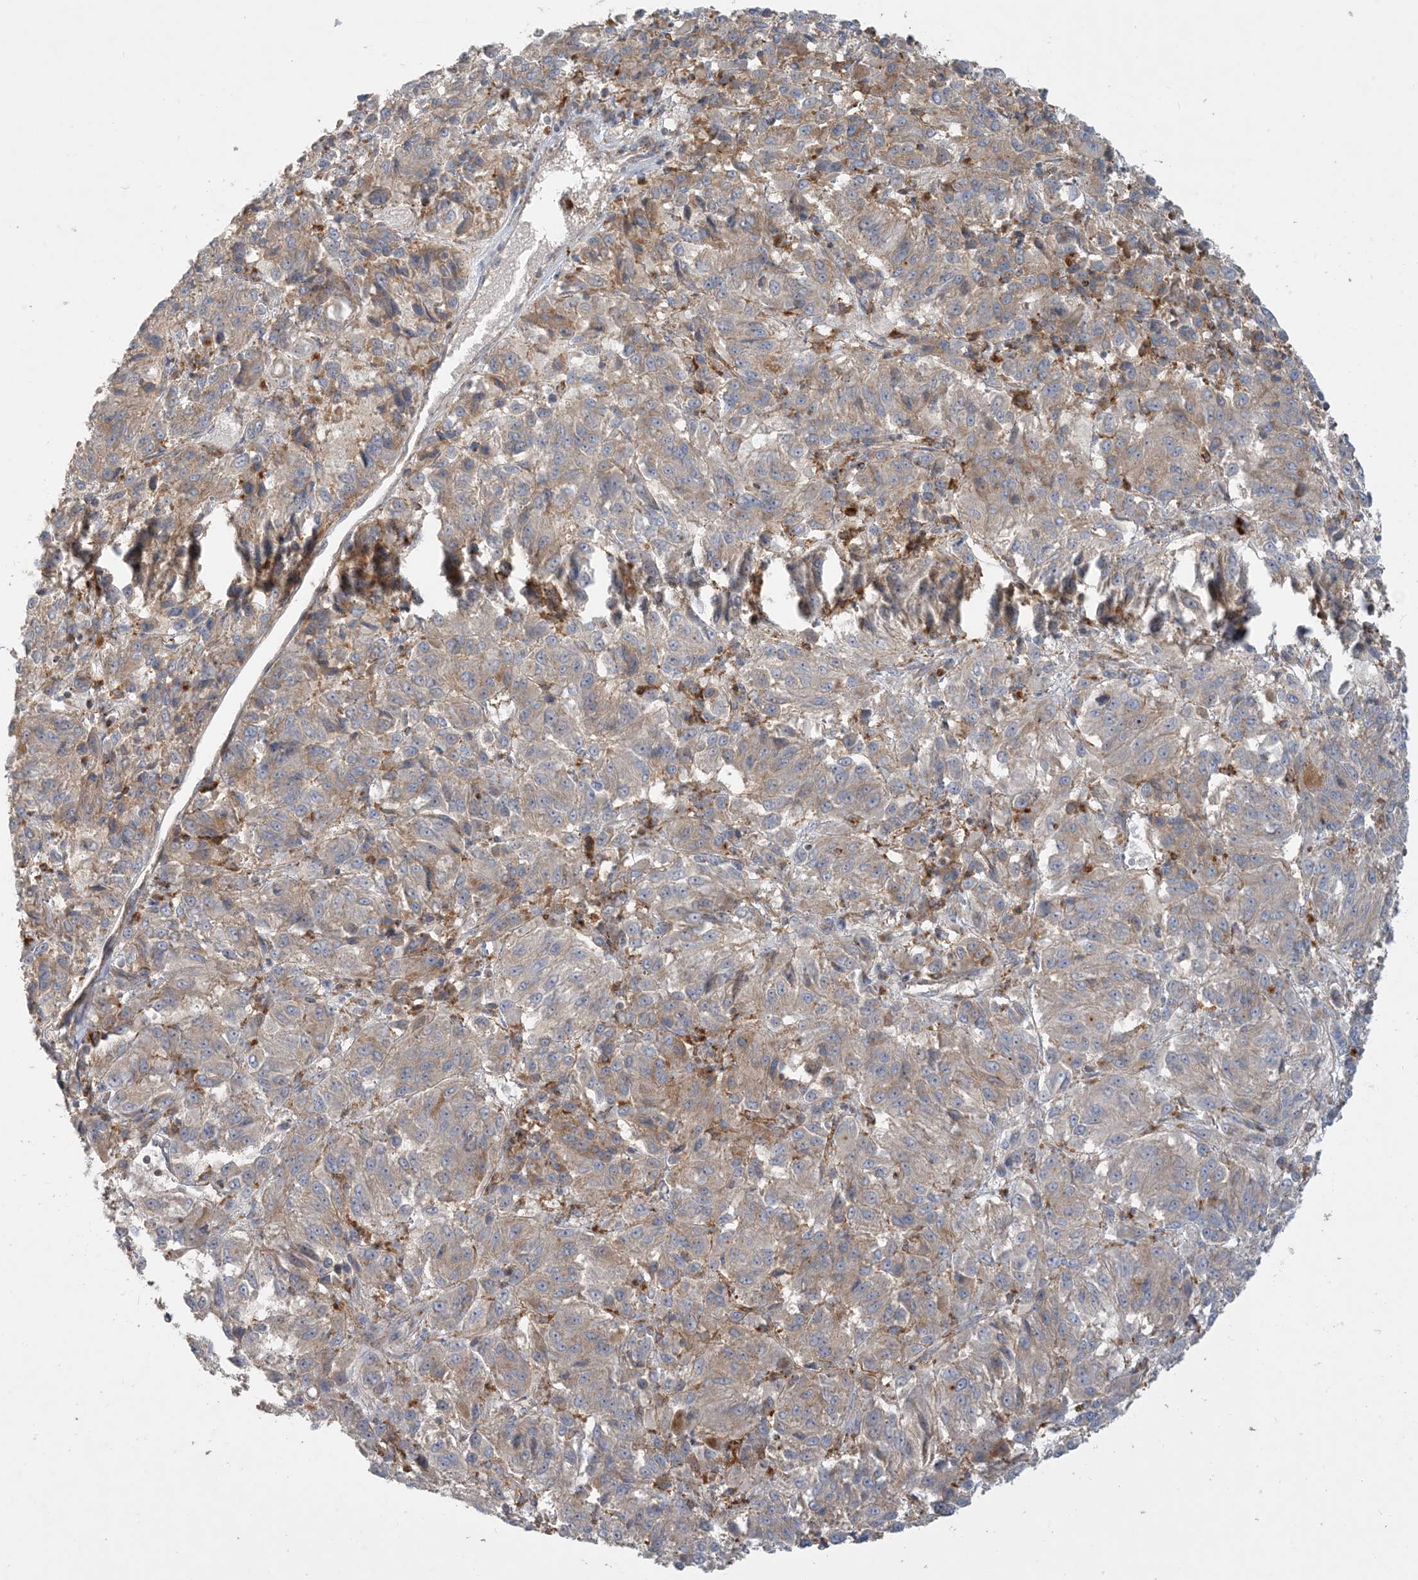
{"staining": {"intensity": "weak", "quantity": ">75%", "location": "cytoplasmic/membranous"}, "tissue": "melanoma", "cell_type": "Tumor cells", "image_type": "cancer", "snomed": [{"axis": "morphology", "description": "Malignant melanoma, Metastatic site"}, {"axis": "topography", "description": "Lung"}], "caption": "Immunohistochemistry staining of melanoma, which reveals low levels of weak cytoplasmic/membranous expression in about >75% of tumor cells indicating weak cytoplasmic/membranous protein positivity. The staining was performed using DAB (brown) for protein detection and nuclei were counterstained in hematoxylin (blue).", "gene": "SPPL2A", "patient": {"sex": "male", "age": 64}}